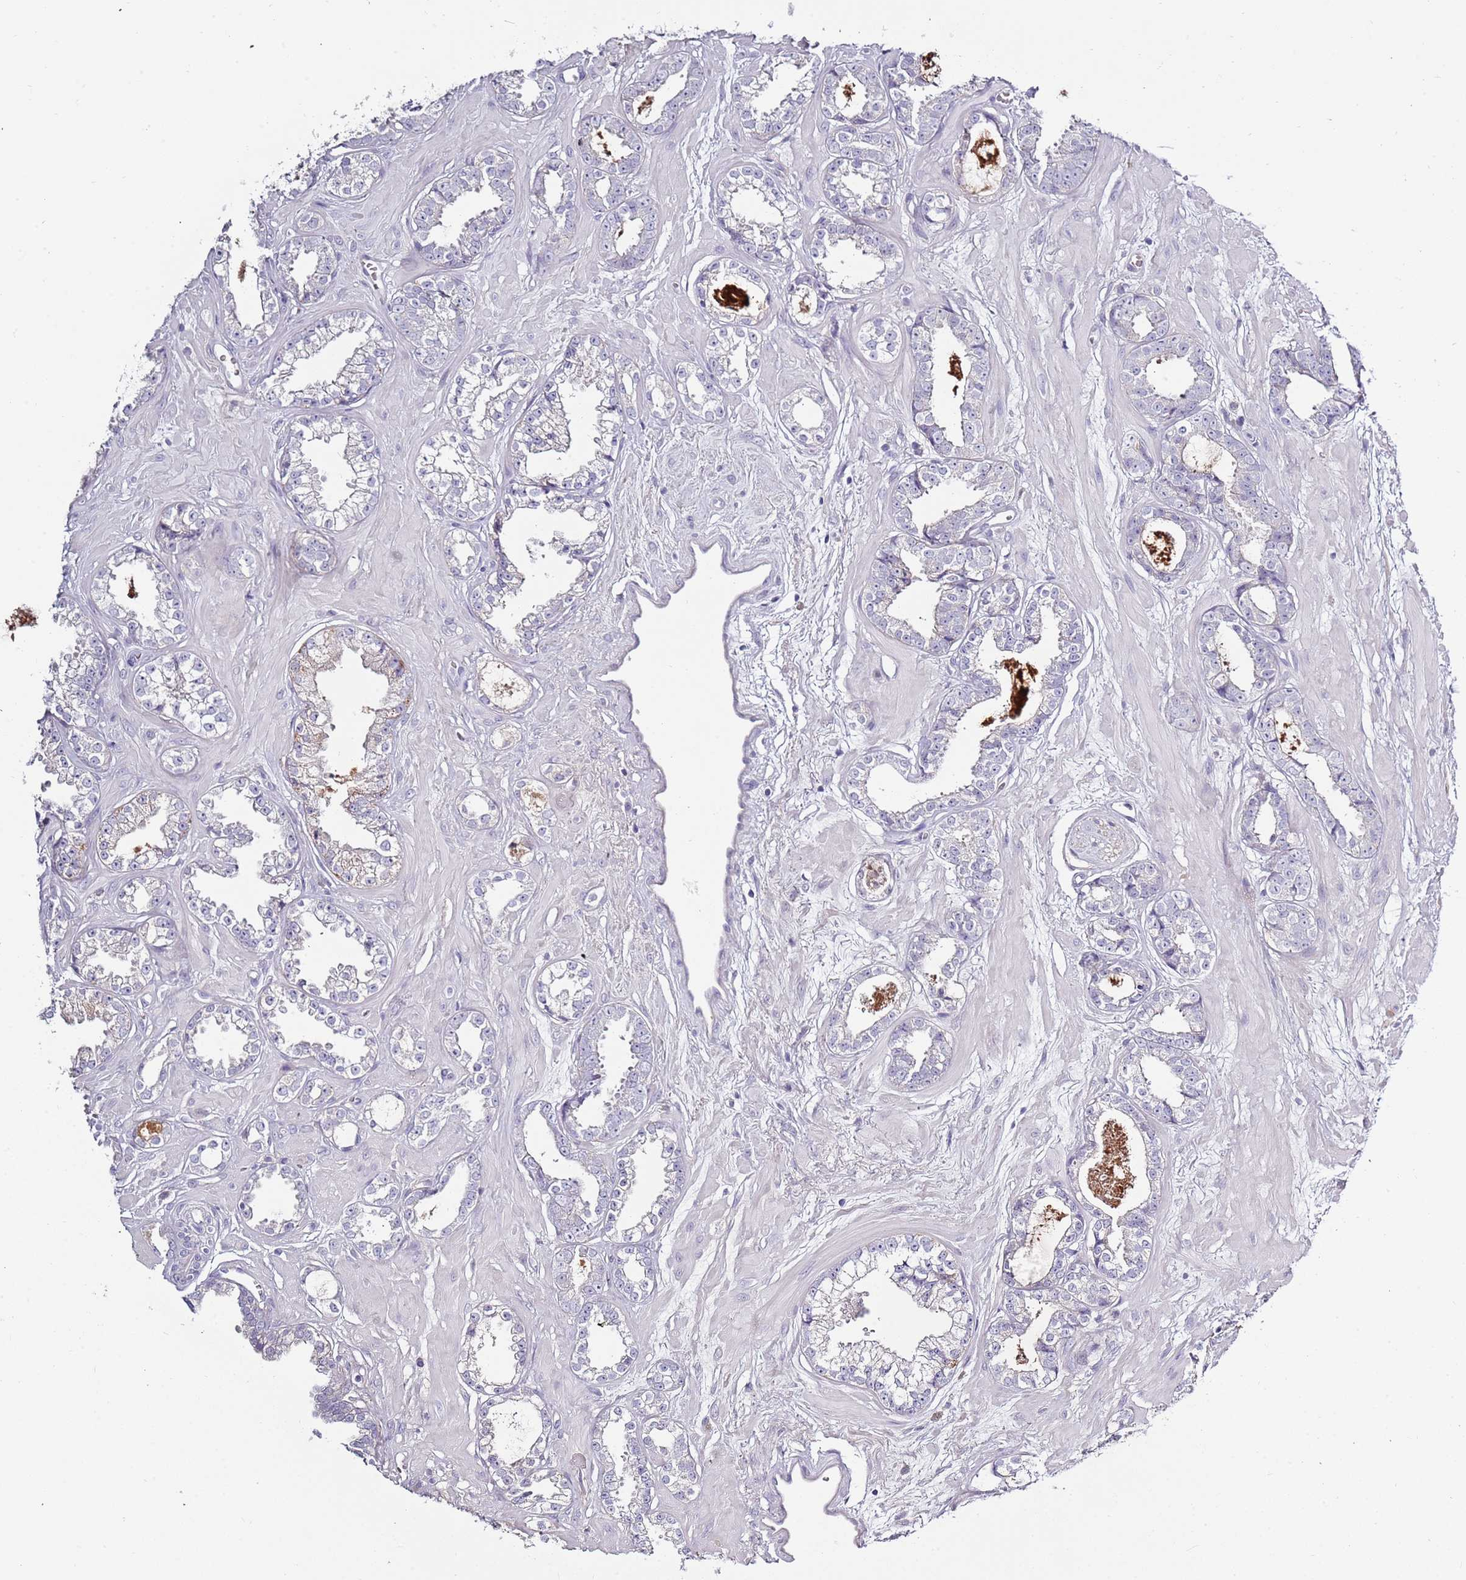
{"staining": {"intensity": "negative", "quantity": "none", "location": "none"}, "tissue": "prostate cancer", "cell_type": "Tumor cells", "image_type": "cancer", "snomed": [{"axis": "morphology", "description": "Adenocarcinoma, Low grade"}, {"axis": "topography", "description": "Prostate"}], "caption": "Human low-grade adenocarcinoma (prostate) stained for a protein using immunohistochemistry (IHC) exhibits no positivity in tumor cells.", "gene": "TNFRSF6B", "patient": {"sex": "male", "age": 60}}